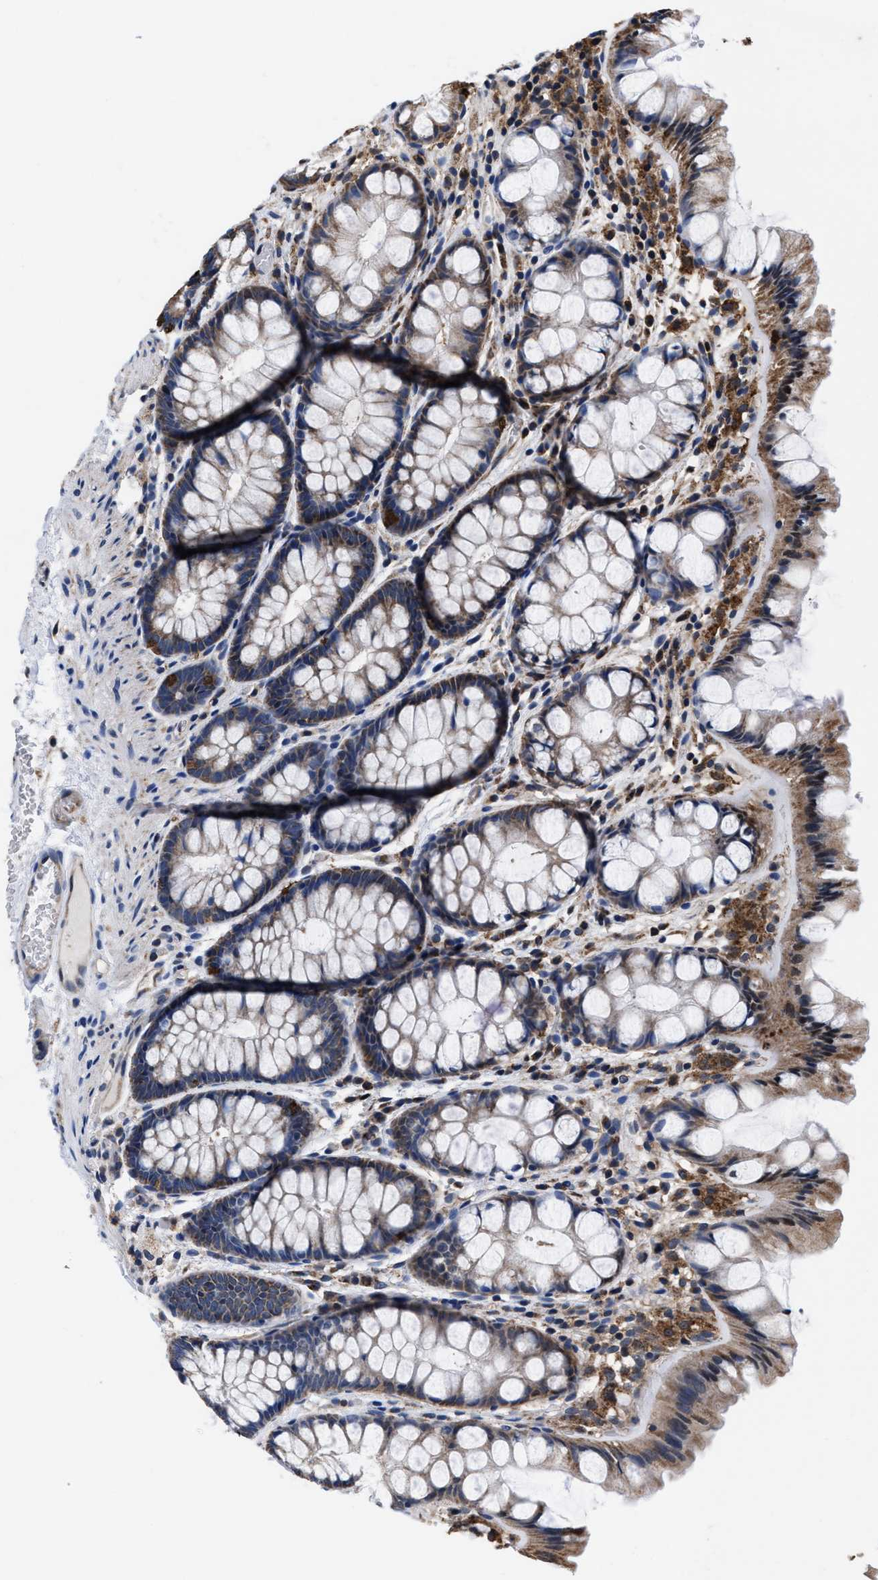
{"staining": {"intensity": "weak", "quantity": ">75%", "location": "cytoplasmic/membranous"}, "tissue": "colon", "cell_type": "Endothelial cells", "image_type": "normal", "snomed": [{"axis": "morphology", "description": "Normal tissue, NOS"}, {"axis": "topography", "description": "Colon"}], "caption": "This micrograph exhibits normal colon stained with immunohistochemistry to label a protein in brown. The cytoplasmic/membranous of endothelial cells show weak positivity for the protein. Nuclei are counter-stained blue.", "gene": "ACLY", "patient": {"sex": "male", "age": 47}}